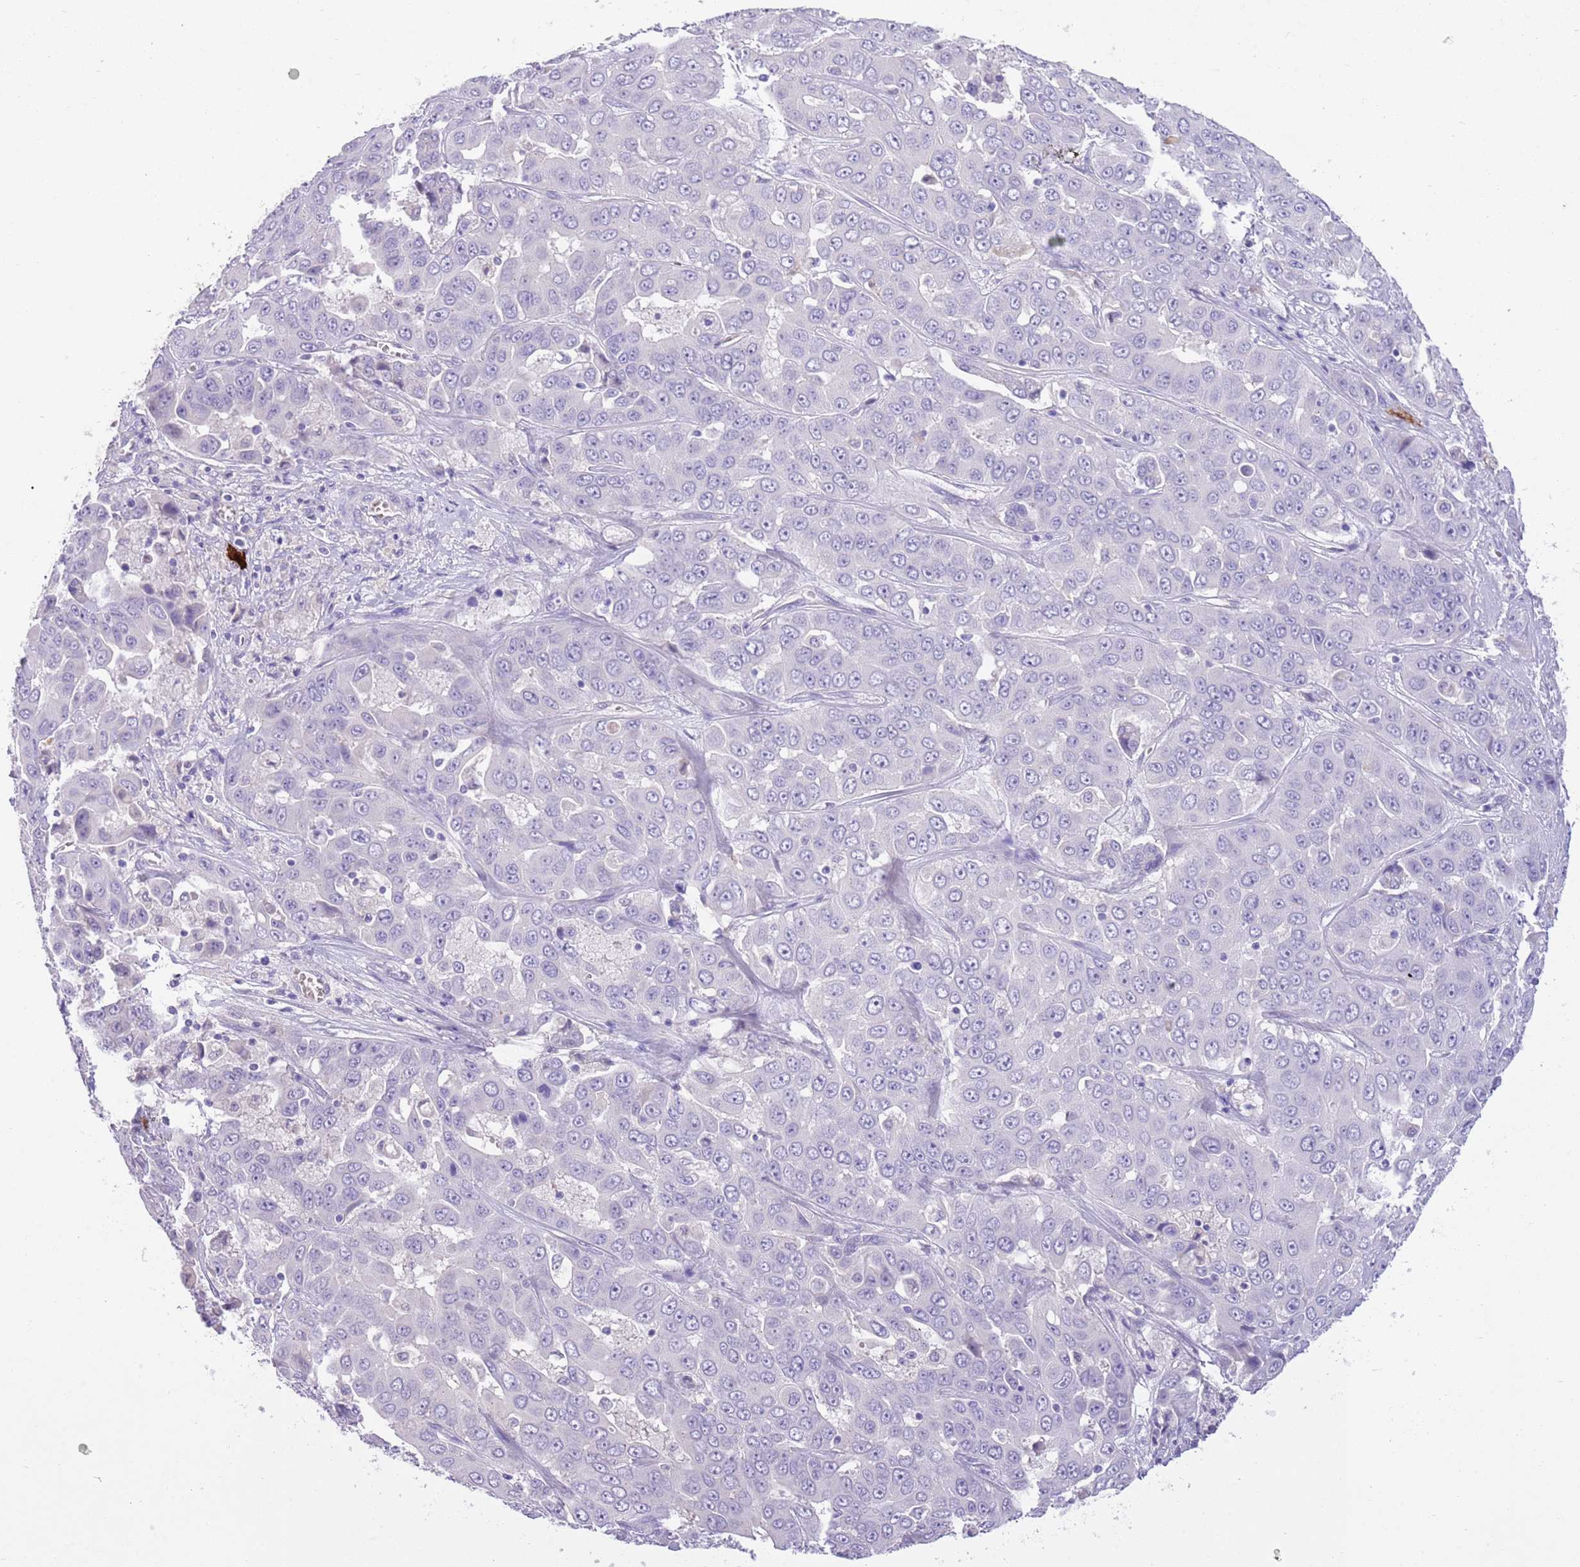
{"staining": {"intensity": "negative", "quantity": "none", "location": "none"}, "tissue": "liver cancer", "cell_type": "Tumor cells", "image_type": "cancer", "snomed": [{"axis": "morphology", "description": "Cholangiocarcinoma"}, {"axis": "topography", "description": "Liver"}], "caption": "An image of human liver cholangiocarcinoma is negative for staining in tumor cells.", "gene": "SFTPA1", "patient": {"sex": "female", "age": 52}}